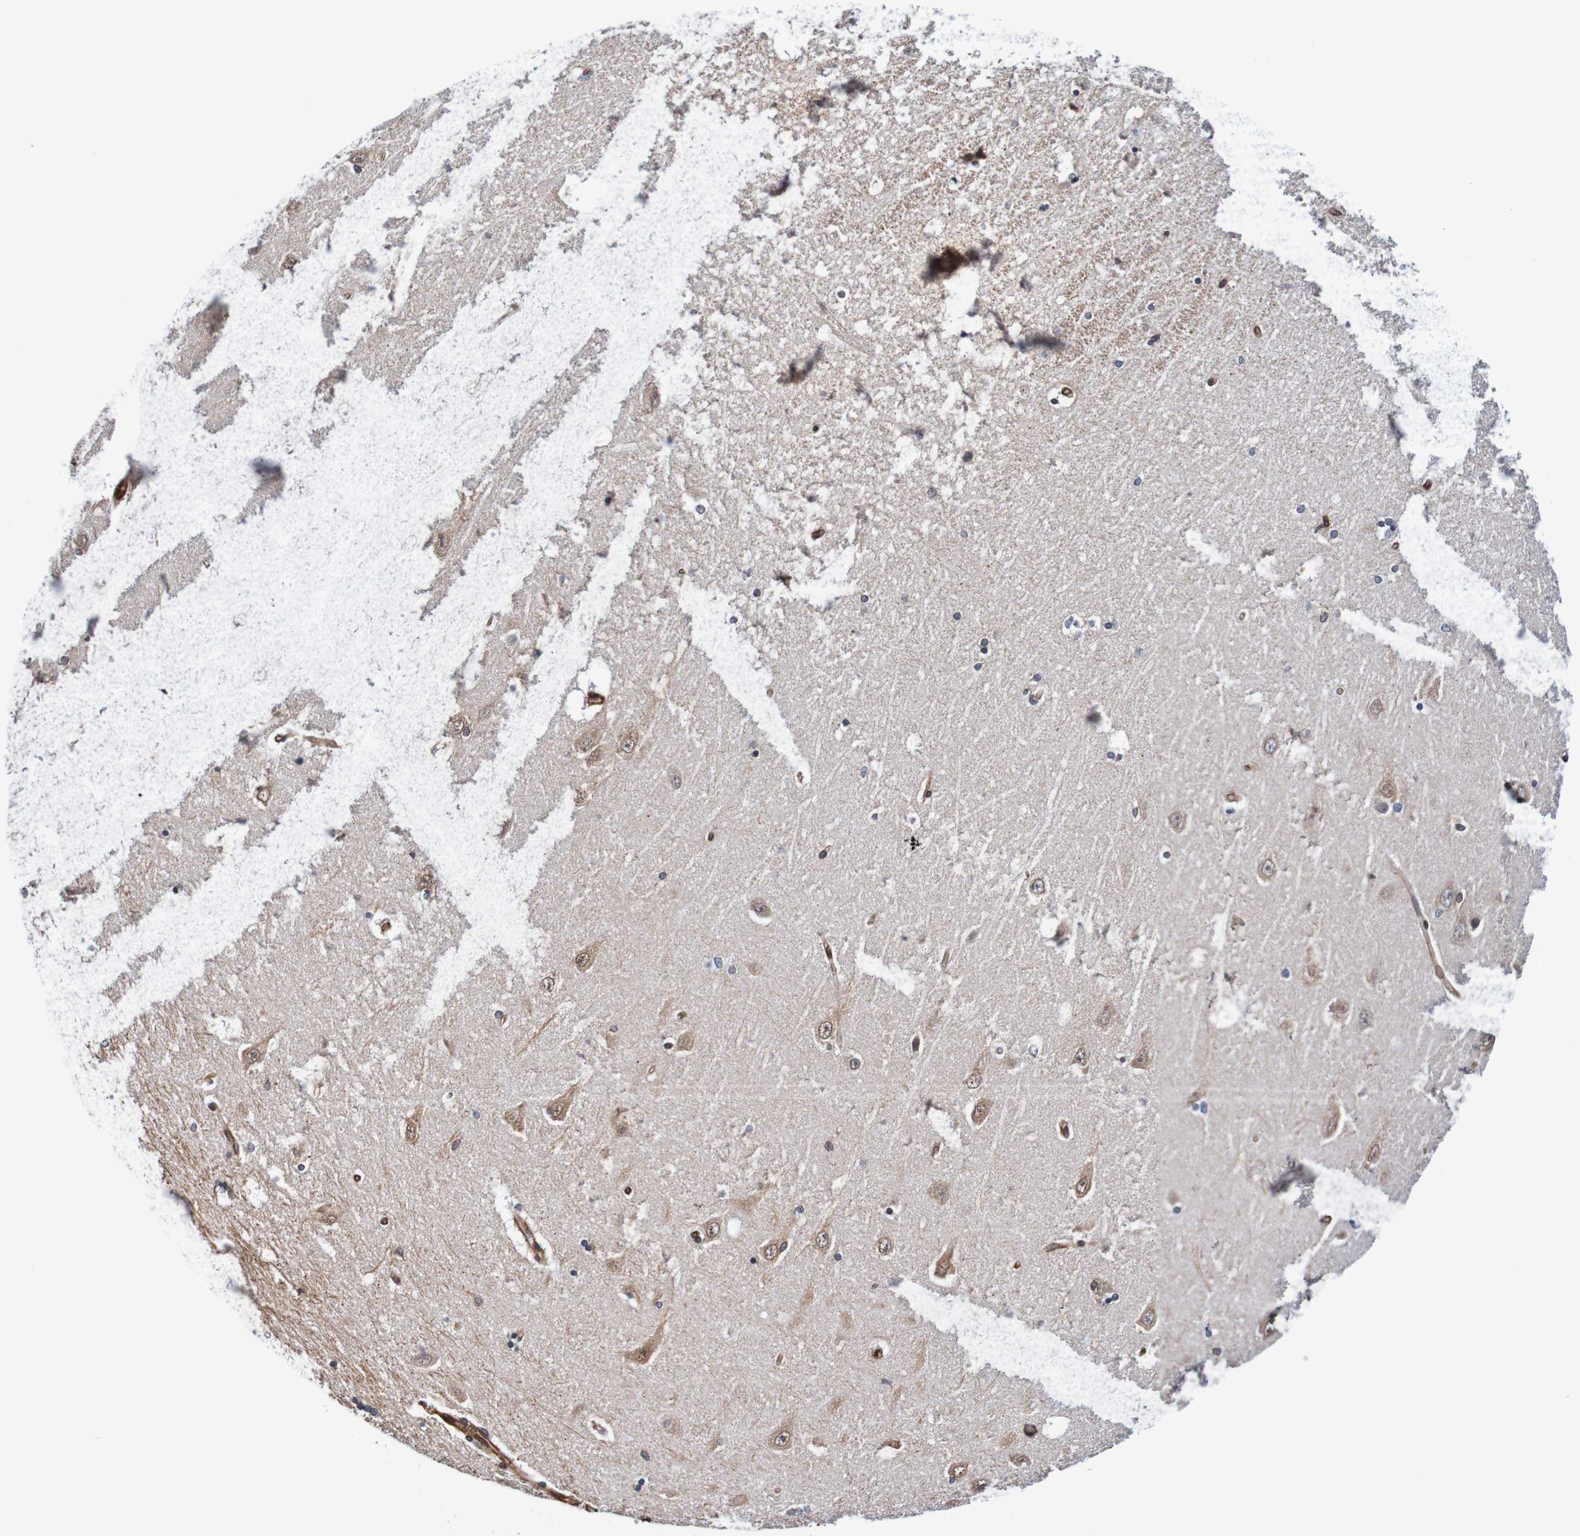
{"staining": {"intensity": "moderate", "quantity": "<25%", "location": "cytoplasmic/membranous"}, "tissue": "hippocampus", "cell_type": "Glial cells", "image_type": "normal", "snomed": [{"axis": "morphology", "description": "Normal tissue, NOS"}, {"axis": "topography", "description": "Hippocampus"}], "caption": "Immunohistochemistry (IHC) image of normal hippocampus stained for a protein (brown), which displays low levels of moderate cytoplasmic/membranous expression in about <25% of glial cells.", "gene": "TMEM109", "patient": {"sex": "female", "age": 54}}